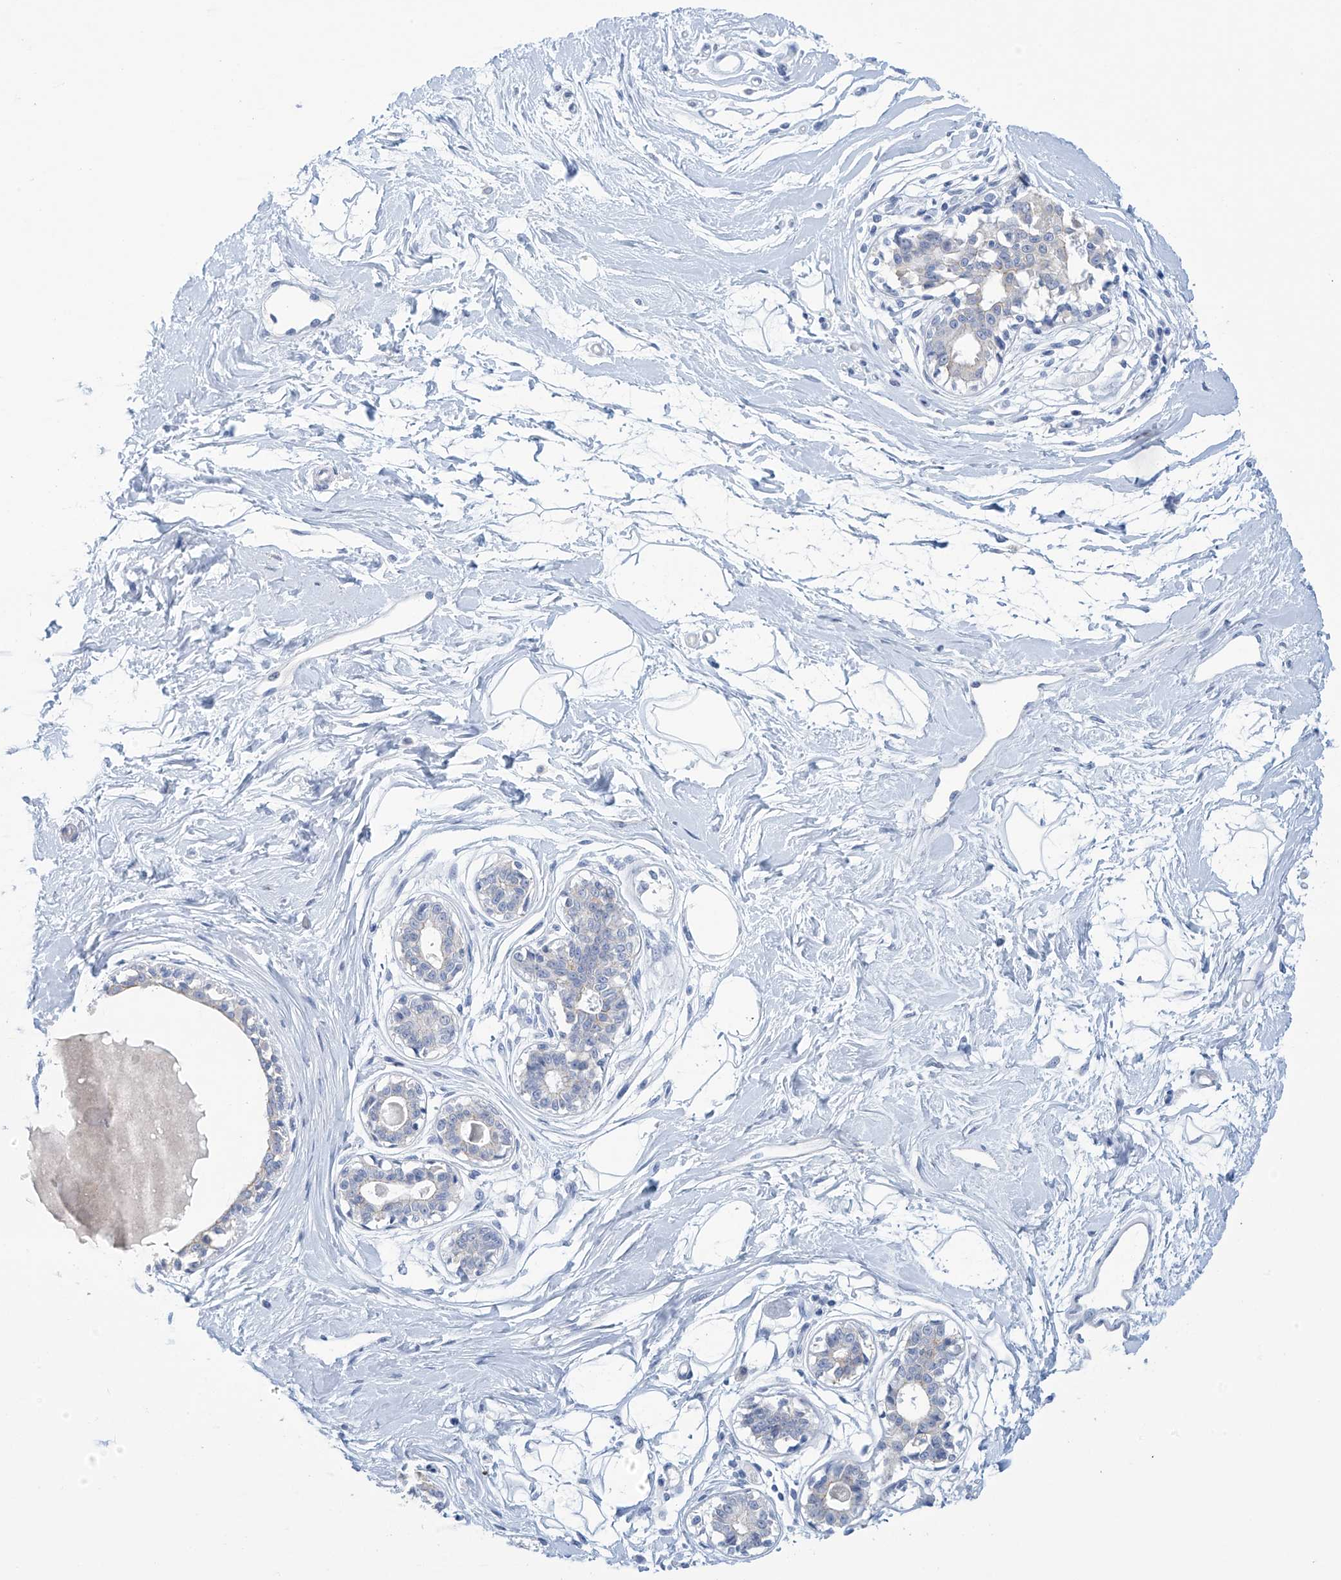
{"staining": {"intensity": "negative", "quantity": "none", "location": "none"}, "tissue": "breast", "cell_type": "Adipocytes", "image_type": "normal", "snomed": [{"axis": "morphology", "description": "Normal tissue, NOS"}, {"axis": "topography", "description": "Breast"}], "caption": "Image shows no significant protein positivity in adipocytes of benign breast.", "gene": "DSP", "patient": {"sex": "female", "age": 45}}